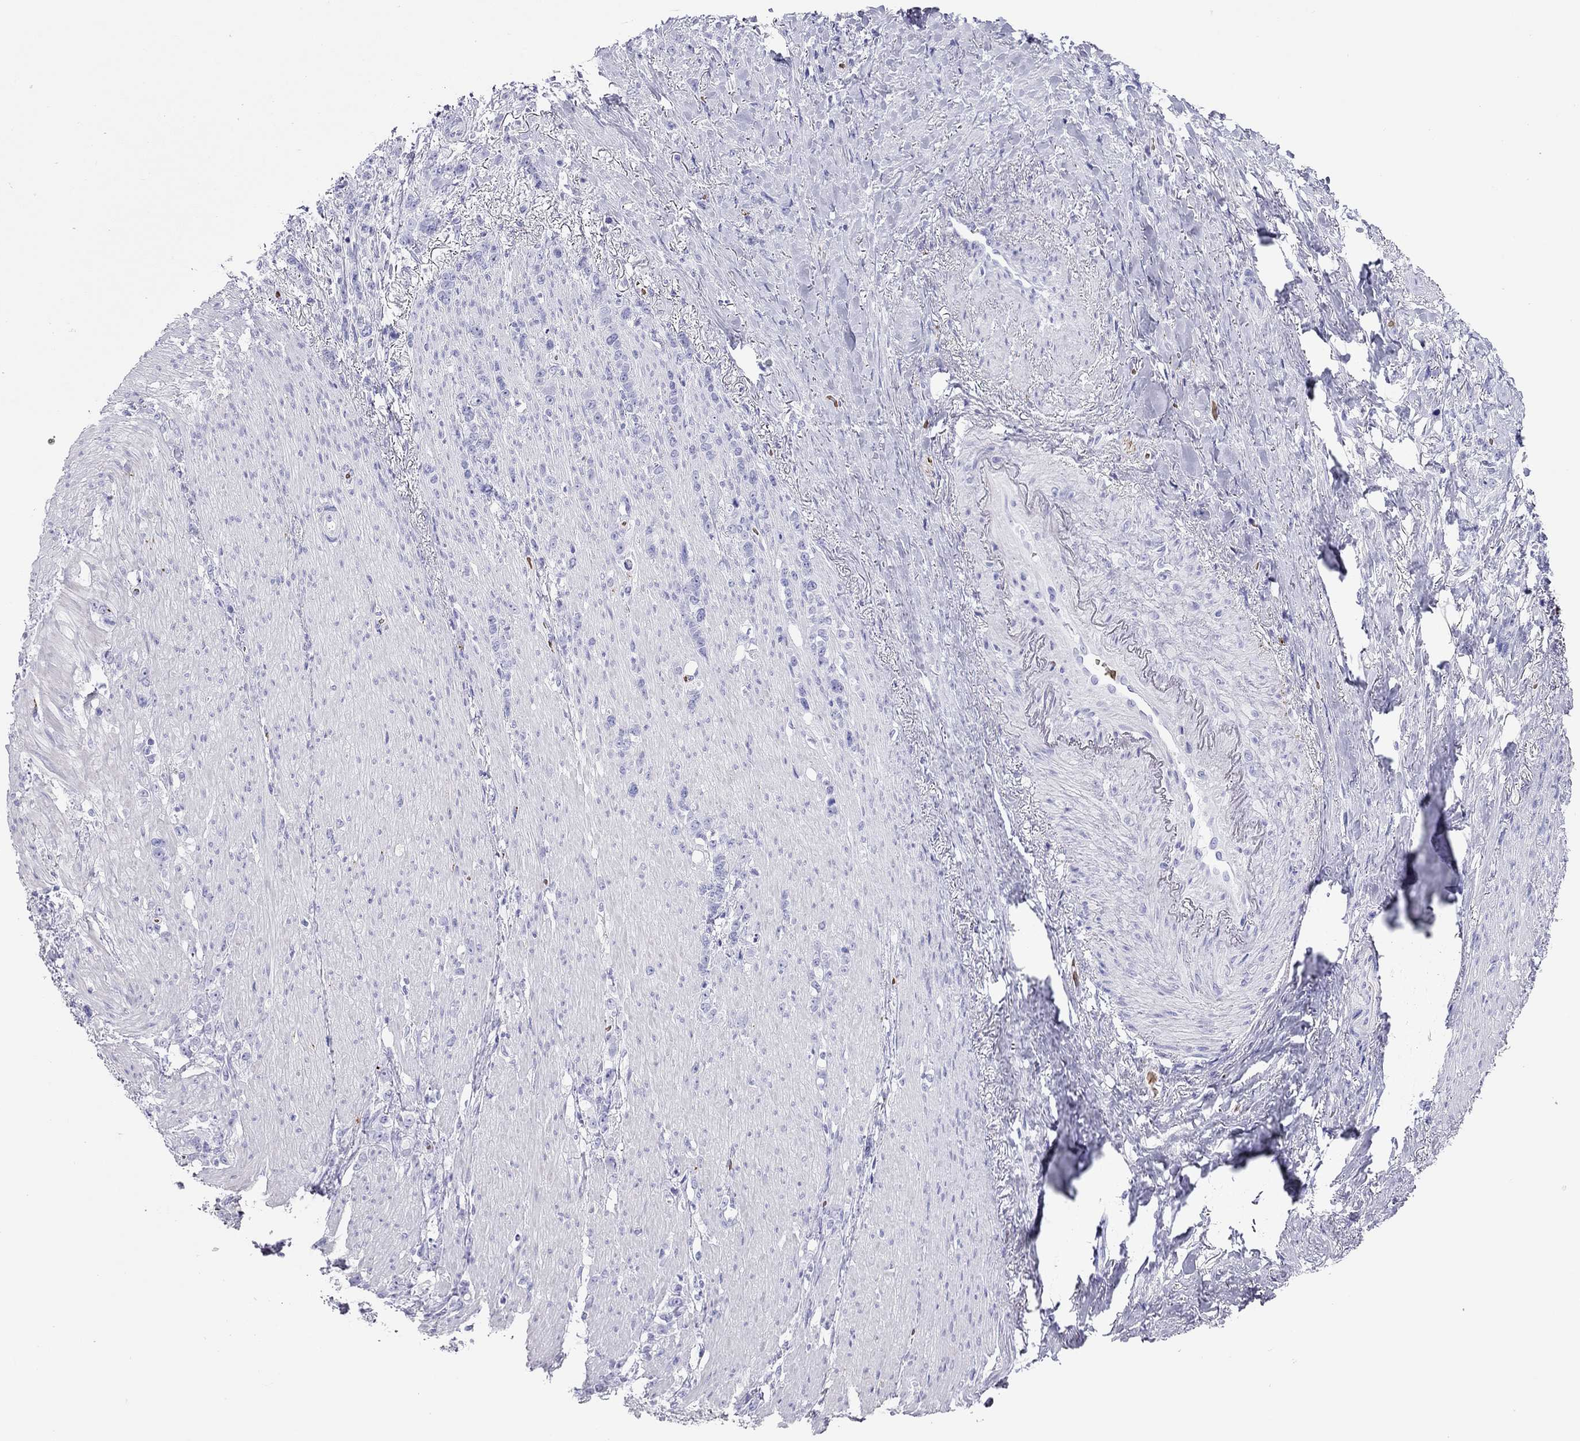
{"staining": {"intensity": "negative", "quantity": "none", "location": "none"}, "tissue": "stomach cancer", "cell_type": "Tumor cells", "image_type": "cancer", "snomed": [{"axis": "morphology", "description": "Adenocarcinoma, NOS"}, {"axis": "topography", "description": "Stomach, lower"}], "caption": "Immunohistochemistry photomicrograph of neoplastic tissue: human stomach adenocarcinoma stained with DAB reveals no significant protein staining in tumor cells.", "gene": "PTPRN", "patient": {"sex": "male", "age": 88}}